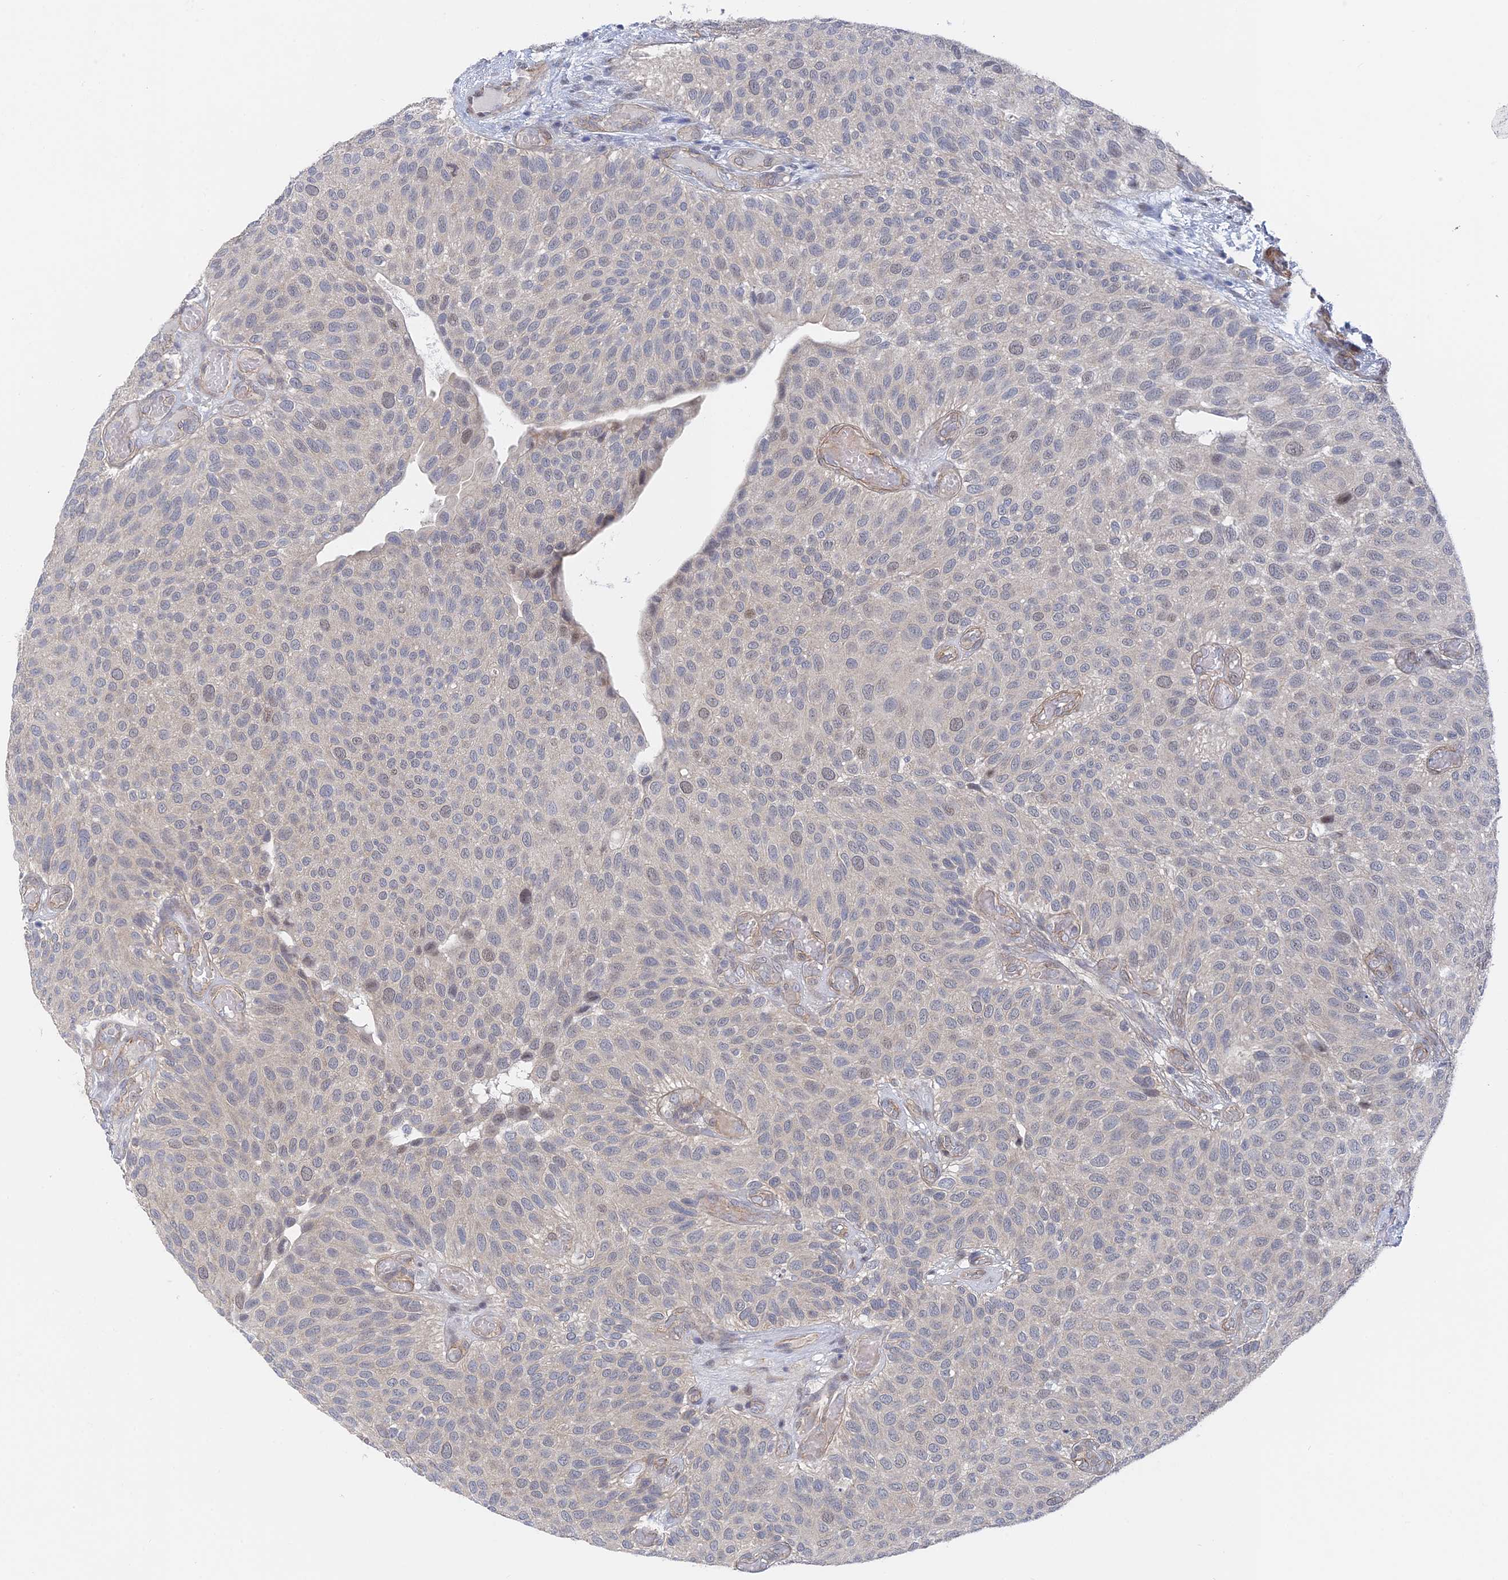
{"staining": {"intensity": "weak", "quantity": "<25%", "location": "nuclear"}, "tissue": "urothelial cancer", "cell_type": "Tumor cells", "image_type": "cancer", "snomed": [{"axis": "morphology", "description": "Urothelial carcinoma, Low grade"}, {"axis": "topography", "description": "Urinary bladder"}], "caption": "The photomicrograph exhibits no staining of tumor cells in urothelial carcinoma (low-grade). (DAB IHC with hematoxylin counter stain).", "gene": "CFAP92", "patient": {"sex": "male", "age": 89}}